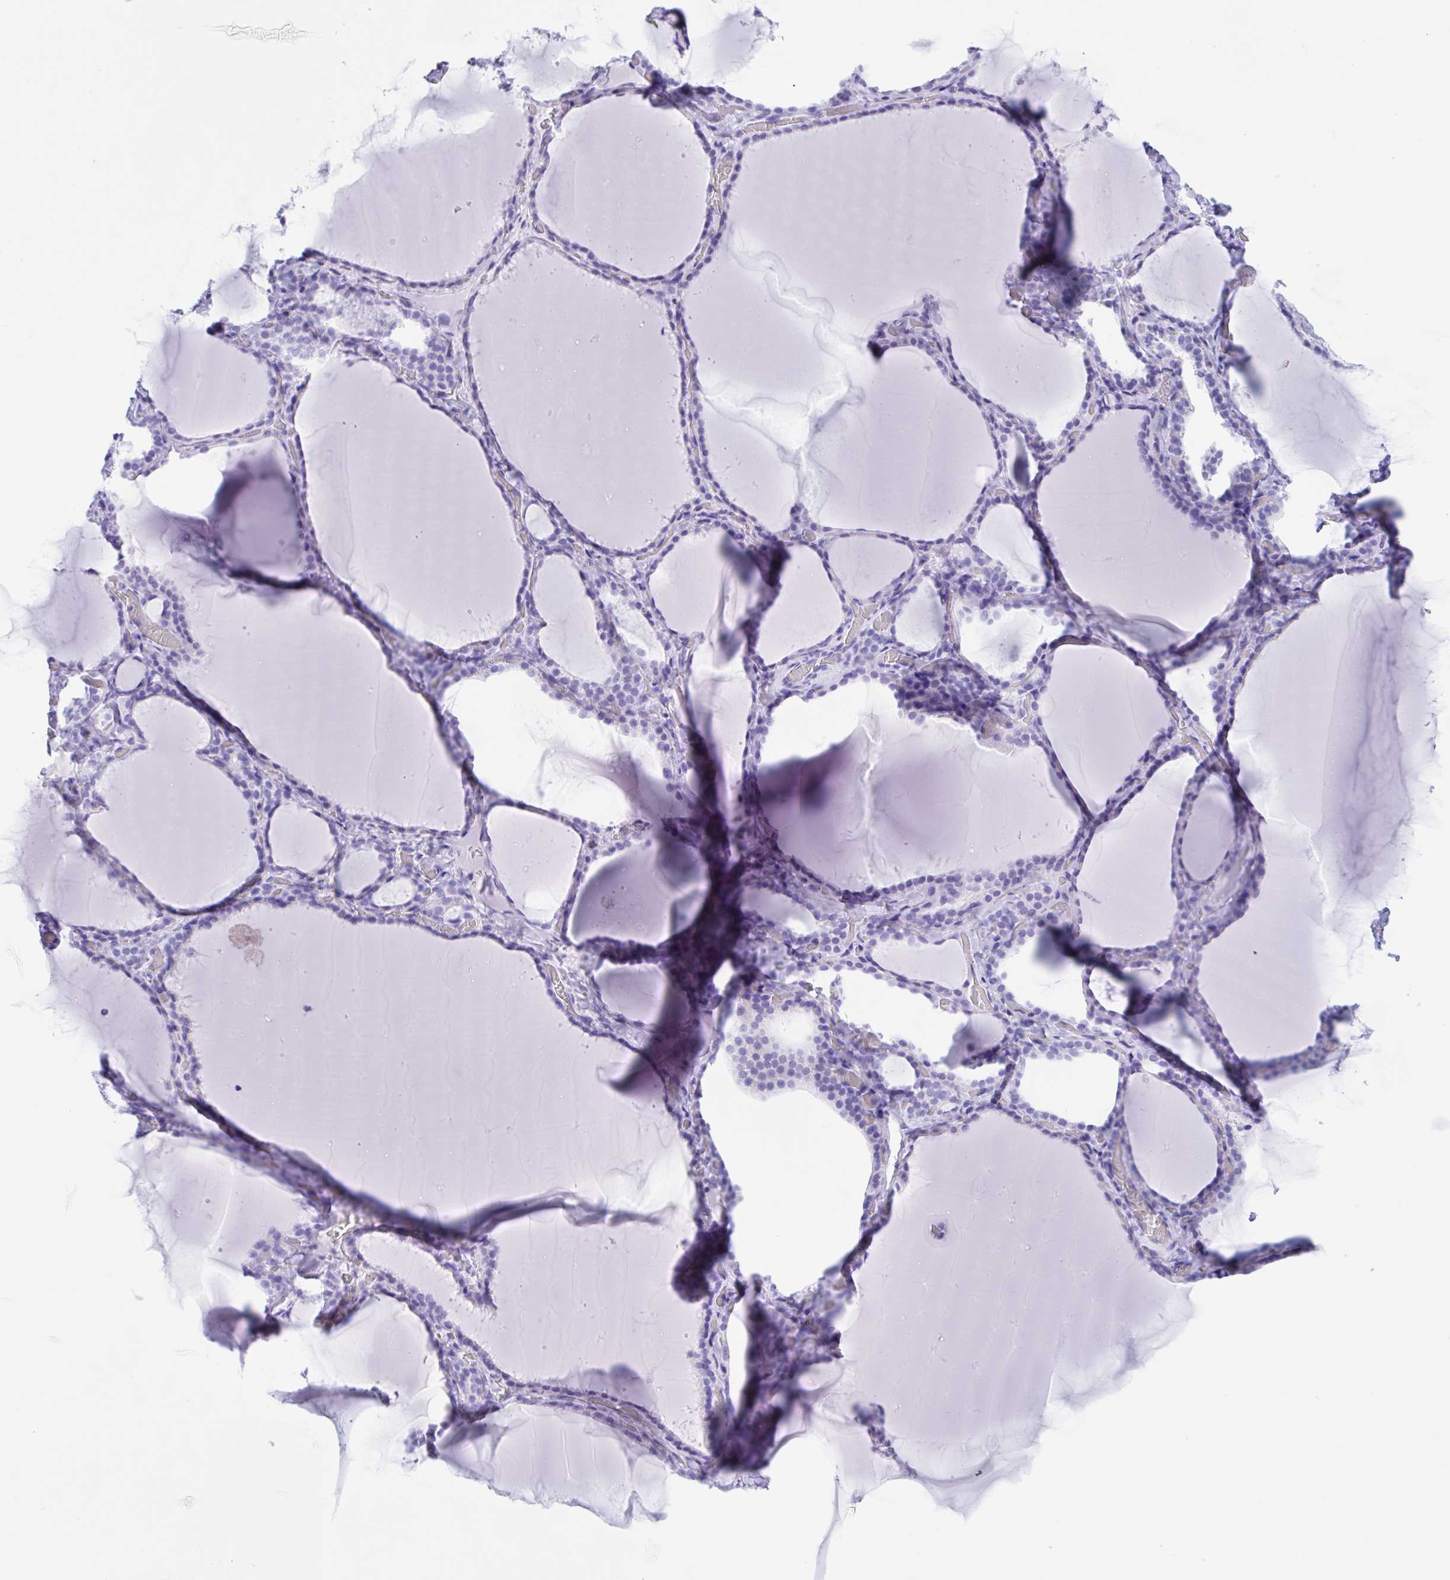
{"staining": {"intensity": "negative", "quantity": "none", "location": "none"}, "tissue": "thyroid gland", "cell_type": "Glandular cells", "image_type": "normal", "snomed": [{"axis": "morphology", "description": "Normal tissue, NOS"}, {"axis": "topography", "description": "Thyroid gland"}], "caption": "DAB immunohistochemical staining of unremarkable thyroid gland demonstrates no significant expression in glandular cells. (Brightfield microscopy of DAB immunohistochemistry at high magnification).", "gene": "ZNF850", "patient": {"sex": "female", "age": 22}}